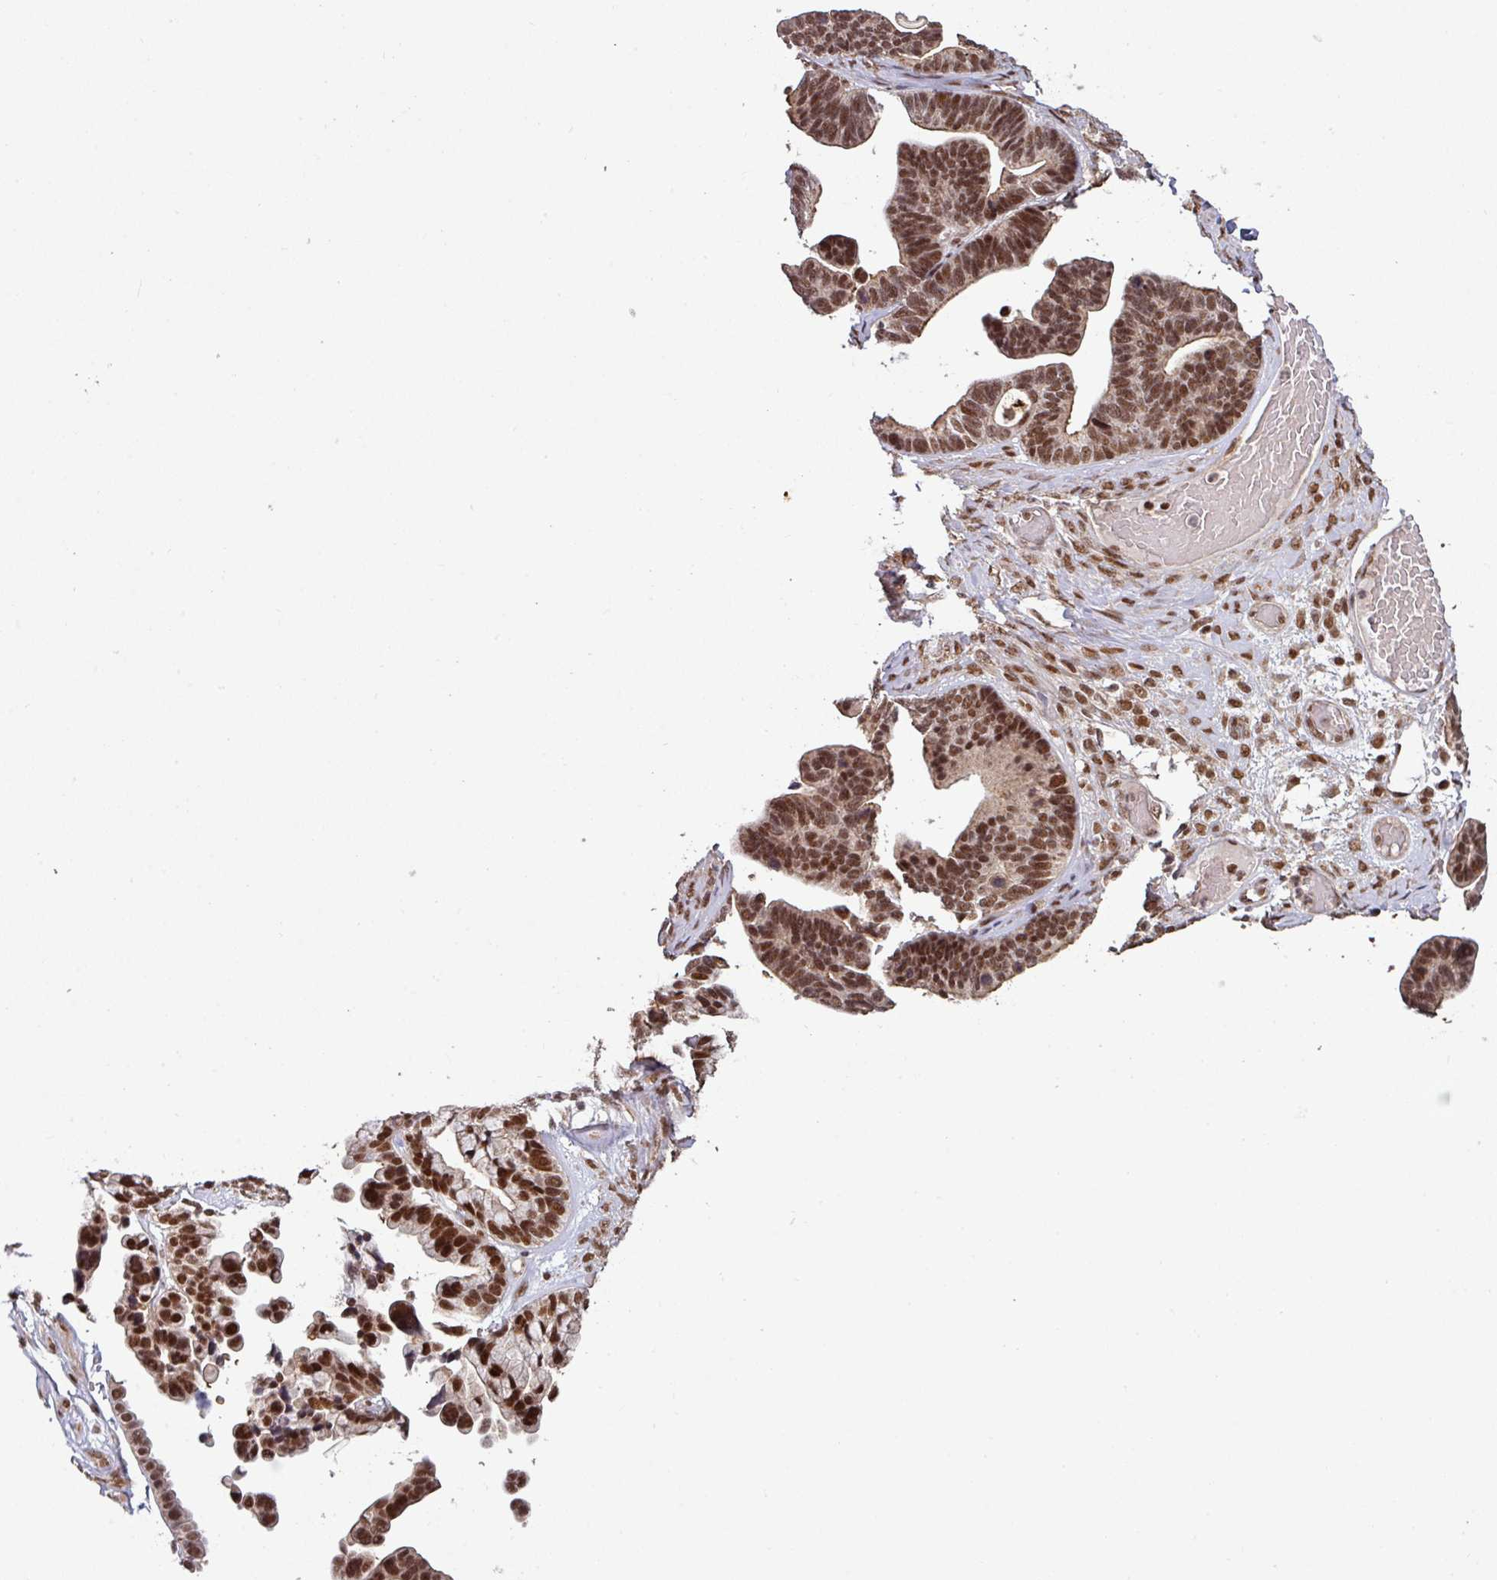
{"staining": {"intensity": "strong", "quantity": ">75%", "location": "nuclear"}, "tissue": "ovarian cancer", "cell_type": "Tumor cells", "image_type": "cancer", "snomed": [{"axis": "morphology", "description": "Cystadenocarcinoma, serous, NOS"}, {"axis": "topography", "description": "Ovary"}], "caption": "Ovarian serous cystadenocarcinoma was stained to show a protein in brown. There is high levels of strong nuclear staining in about >75% of tumor cells. (Brightfield microscopy of DAB IHC at high magnification).", "gene": "PHF23", "patient": {"sex": "female", "age": 56}}